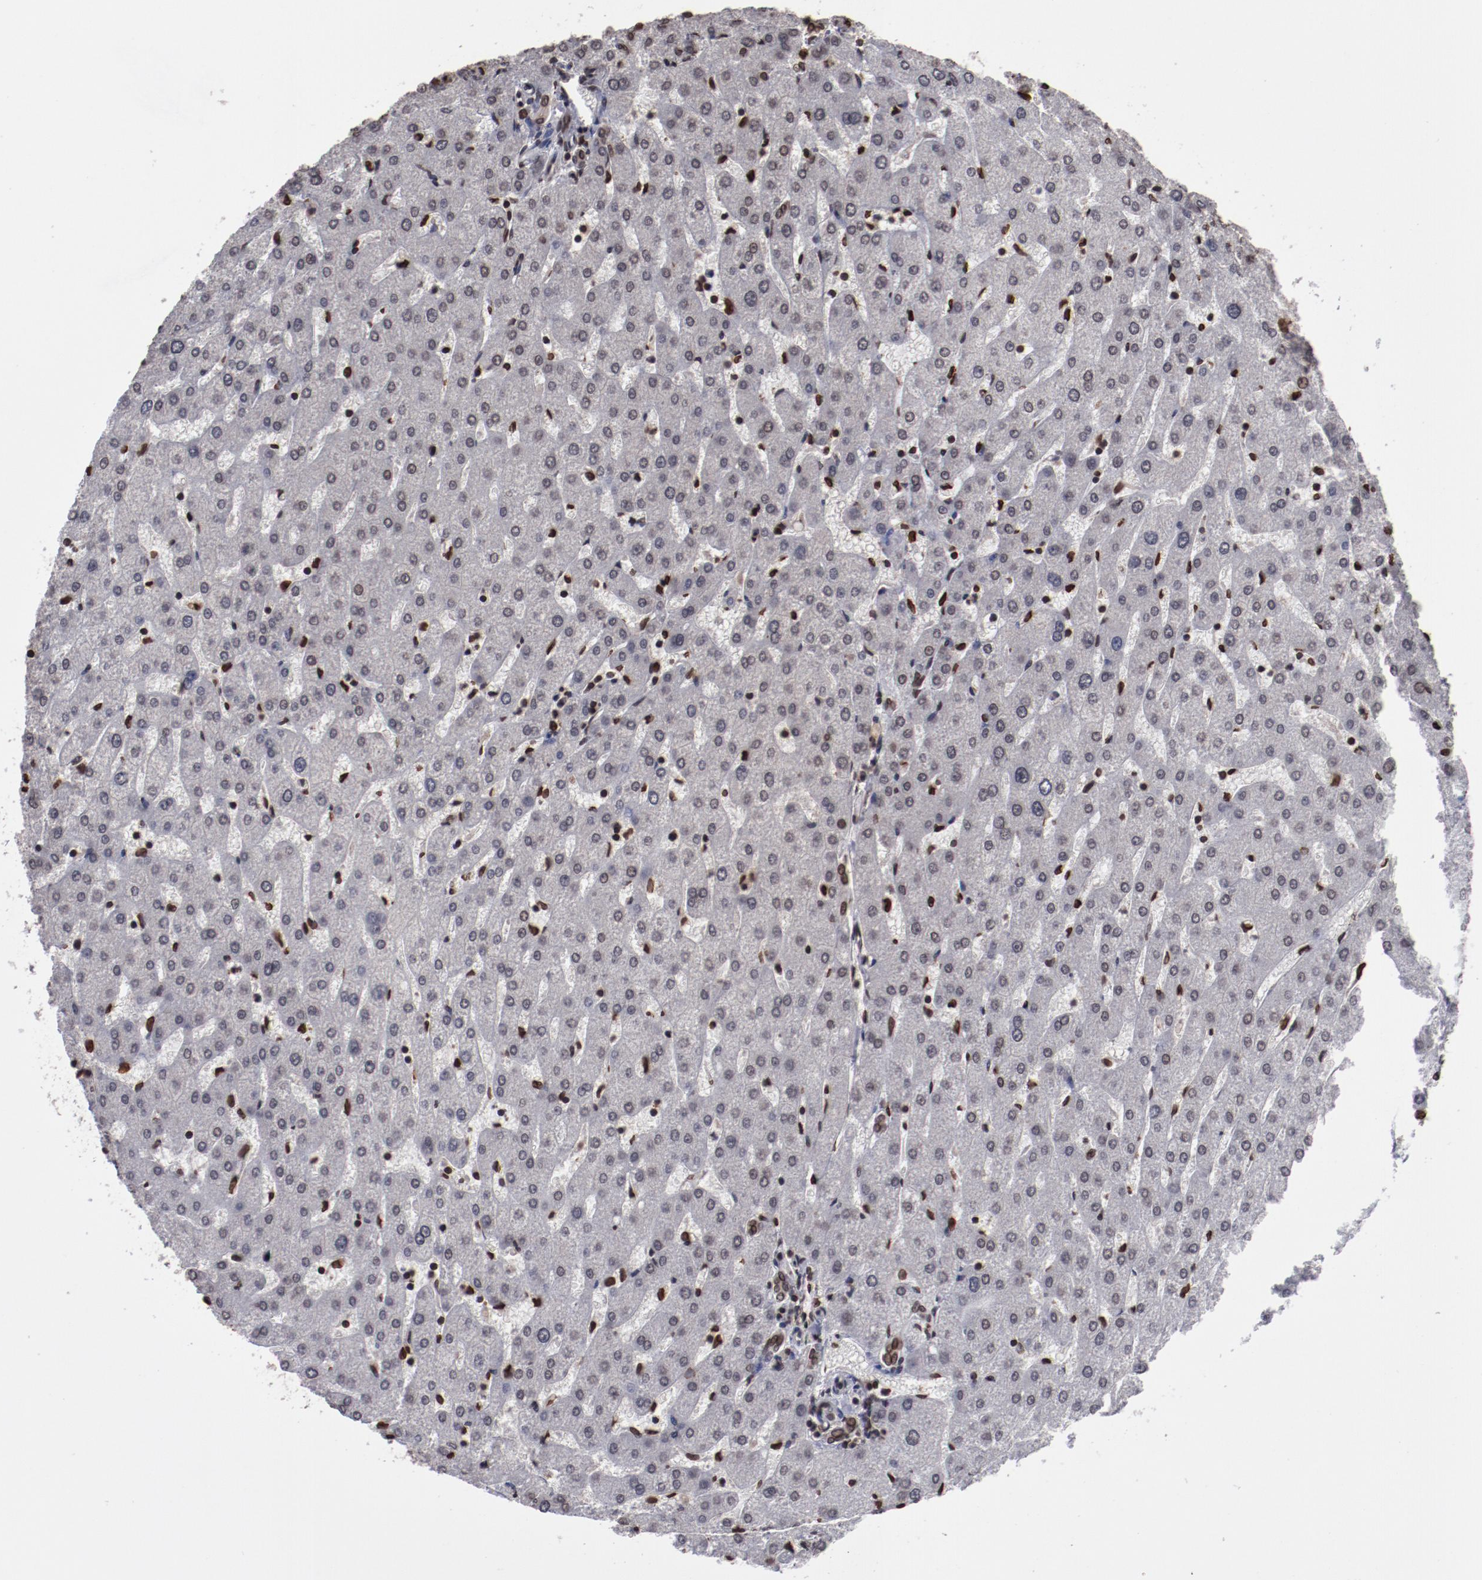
{"staining": {"intensity": "strong", "quantity": ">75%", "location": "nuclear"}, "tissue": "liver", "cell_type": "Cholangiocytes", "image_type": "normal", "snomed": [{"axis": "morphology", "description": "Normal tissue, NOS"}, {"axis": "topography", "description": "Liver"}], "caption": "A micrograph of human liver stained for a protein exhibits strong nuclear brown staining in cholangiocytes.", "gene": "AKT1", "patient": {"sex": "male", "age": 67}}